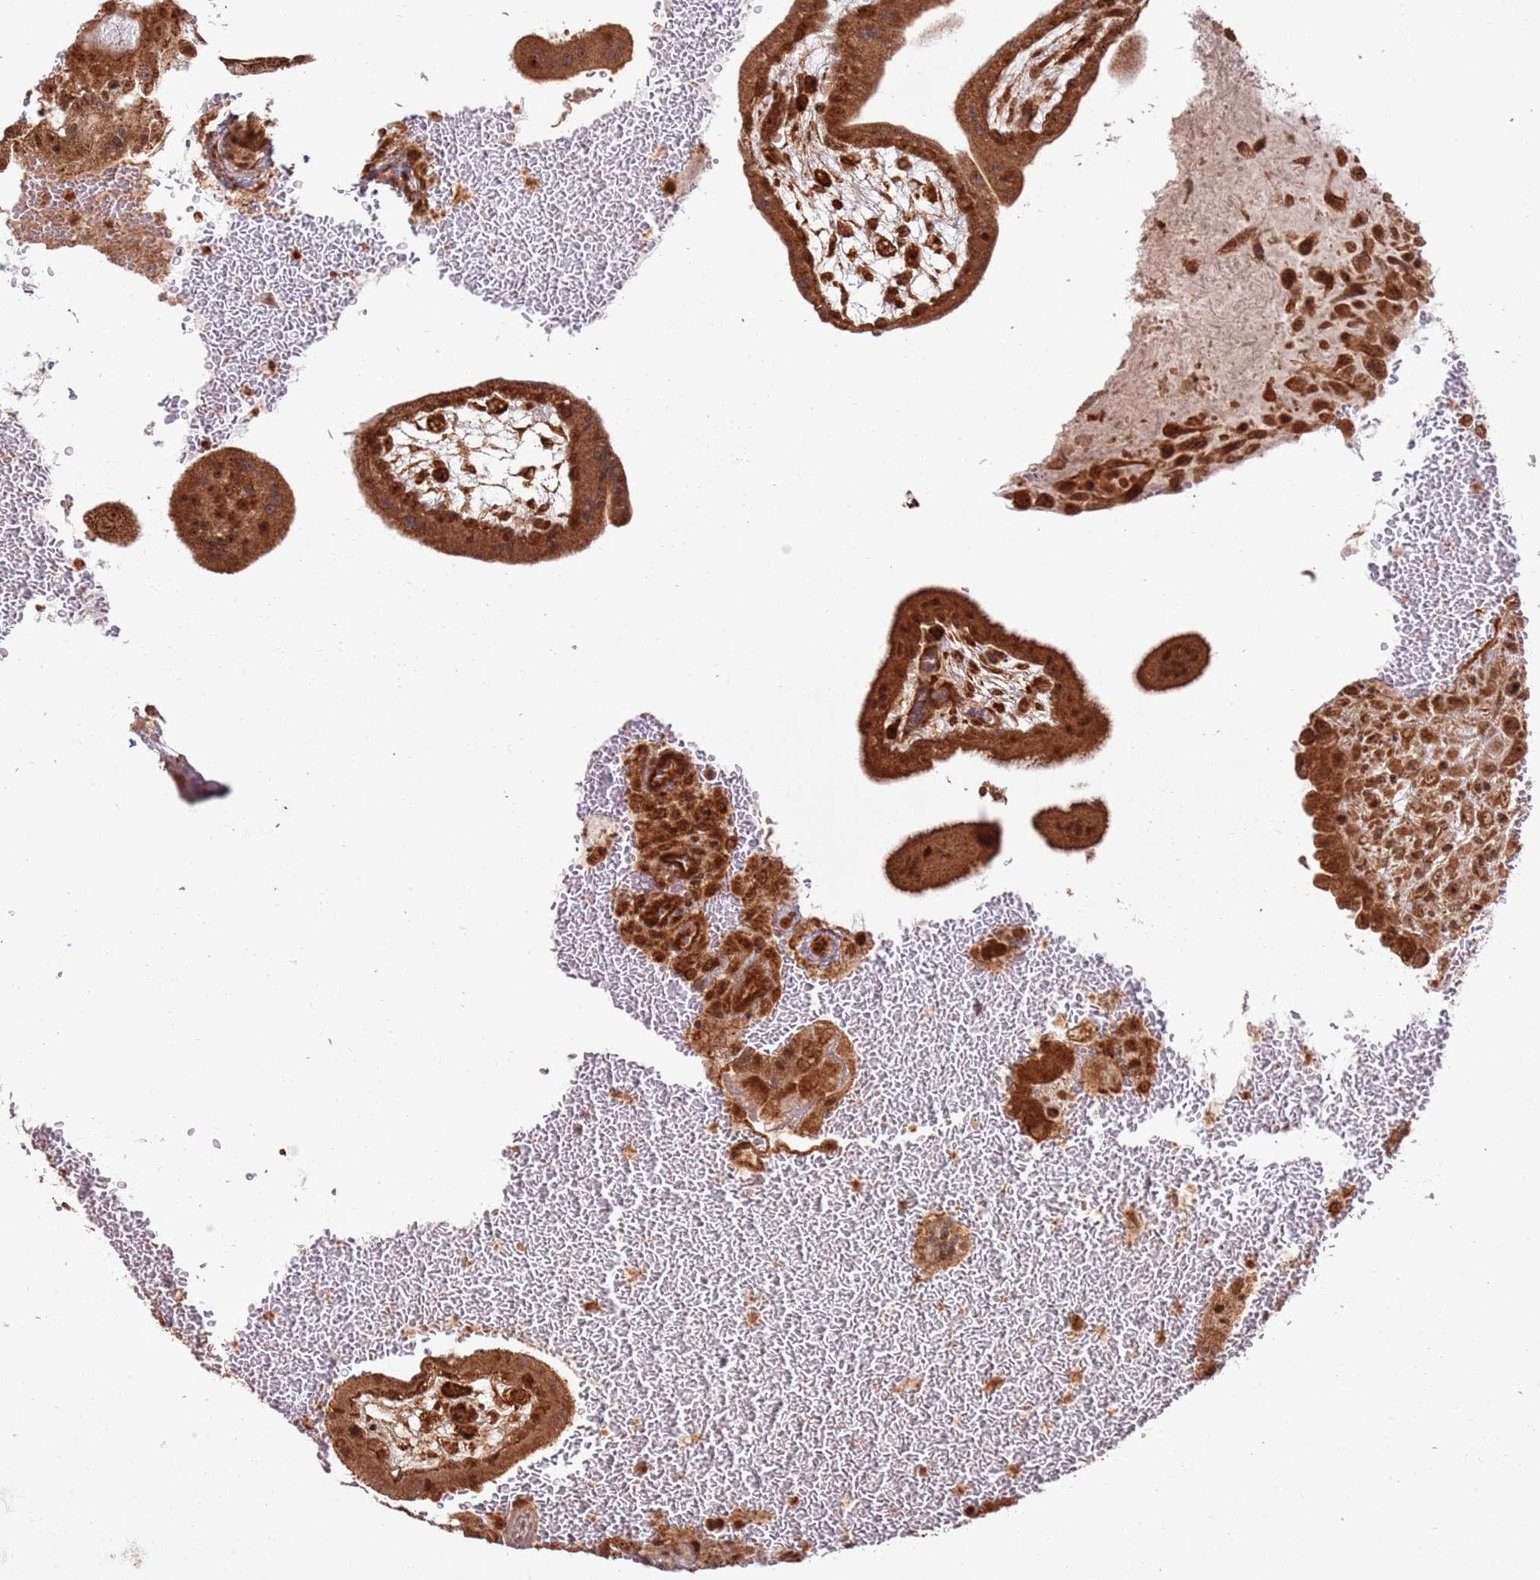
{"staining": {"intensity": "strong", "quantity": ">75%", "location": "cytoplasmic/membranous,nuclear"}, "tissue": "placenta", "cell_type": "Trophoblastic cells", "image_type": "normal", "snomed": [{"axis": "morphology", "description": "Normal tissue, NOS"}, {"axis": "topography", "description": "Placenta"}], "caption": "IHC image of unremarkable human placenta stained for a protein (brown), which demonstrates high levels of strong cytoplasmic/membranous,nuclear expression in about >75% of trophoblastic cells.", "gene": "TBC1D13", "patient": {"sex": "female", "age": 35}}